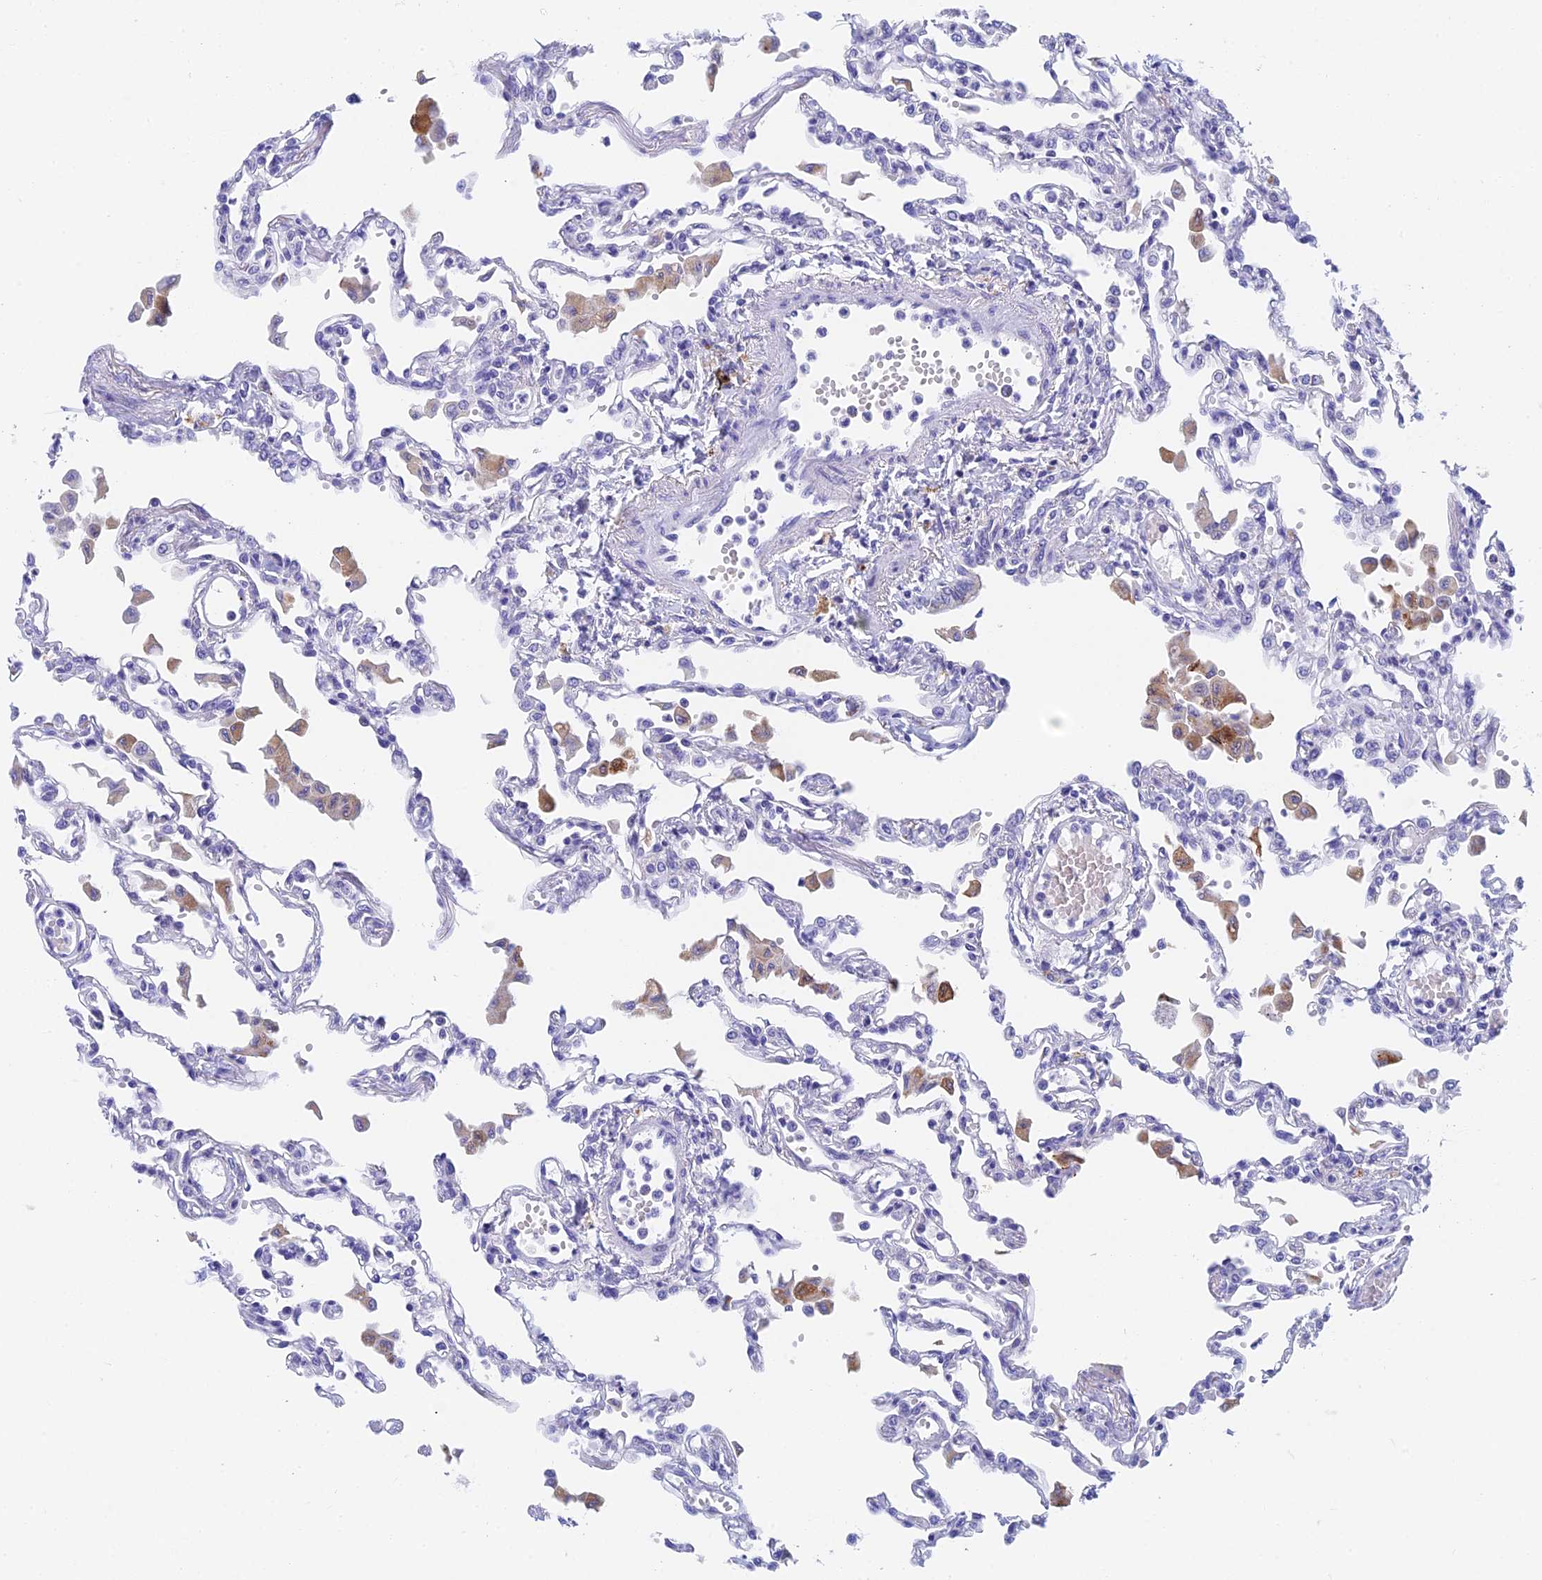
{"staining": {"intensity": "negative", "quantity": "none", "location": "none"}, "tissue": "lung", "cell_type": "Alveolar cells", "image_type": "normal", "snomed": [{"axis": "morphology", "description": "Normal tissue, NOS"}, {"axis": "topography", "description": "Bronchus"}, {"axis": "topography", "description": "Lung"}], "caption": "This is an immunohistochemistry (IHC) histopathology image of unremarkable human lung. There is no expression in alveolar cells.", "gene": "ADAMTS13", "patient": {"sex": "female", "age": 49}}